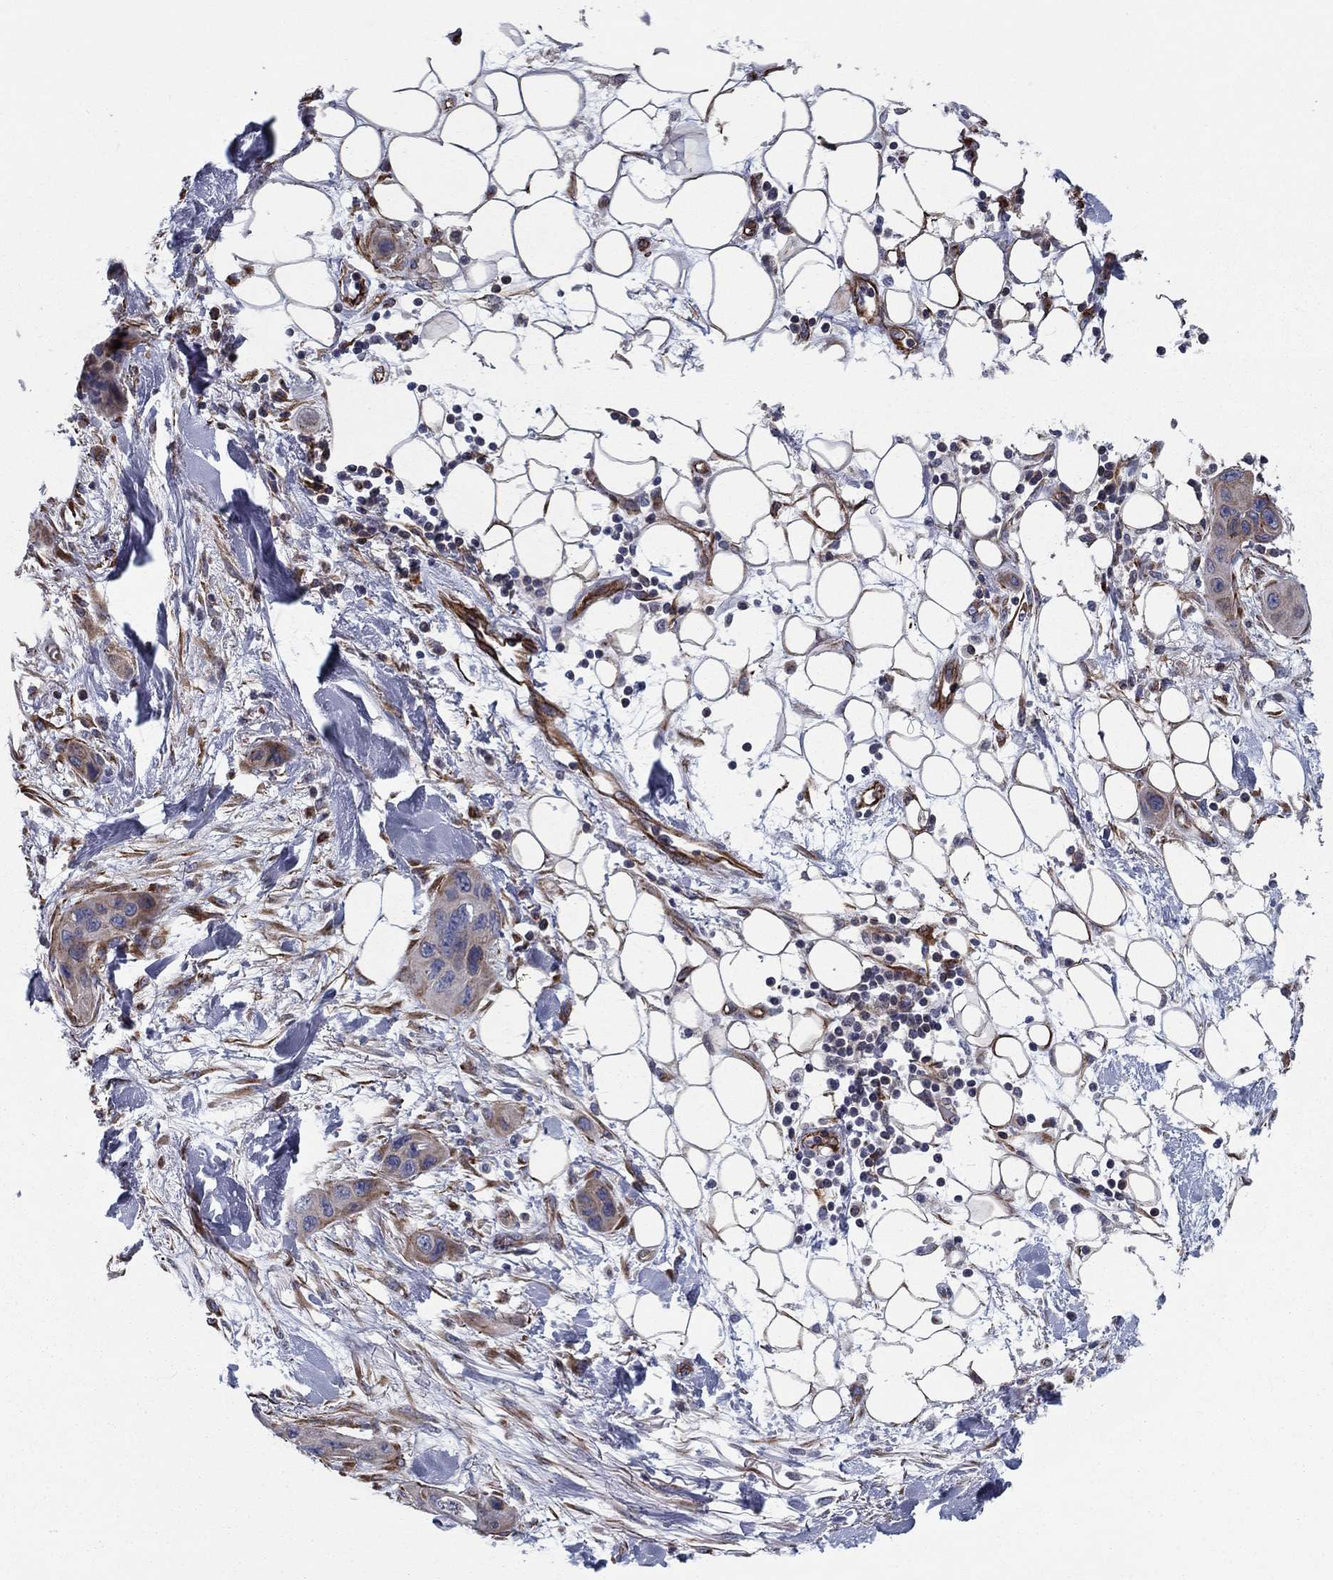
{"staining": {"intensity": "moderate", "quantity": "<25%", "location": "cytoplasmic/membranous"}, "tissue": "skin cancer", "cell_type": "Tumor cells", "image_type": "cancer", "snomed": [{"axis": "morphology", "description": "Squamous cell carcinoma, NOS"}, {"axis": "topography", "description": "Skin"}], "caption": "High-magnification brightfield microscopy of skin cancer (squamous cell carcinoma) stained with DAB (brown) and counterstained with hematoxylin (blue). tumor cells exhibit moderate cytoplasmic/membranous positivity is appreciated in approximately<25% of cells. The protein of interest is stained brown, and the nuclei are stained in blue (DAB IHC with brightfield microscopy, high magnification).", "gene": "CLSTN1", "patient": {"sex": "male", "age": 79}}